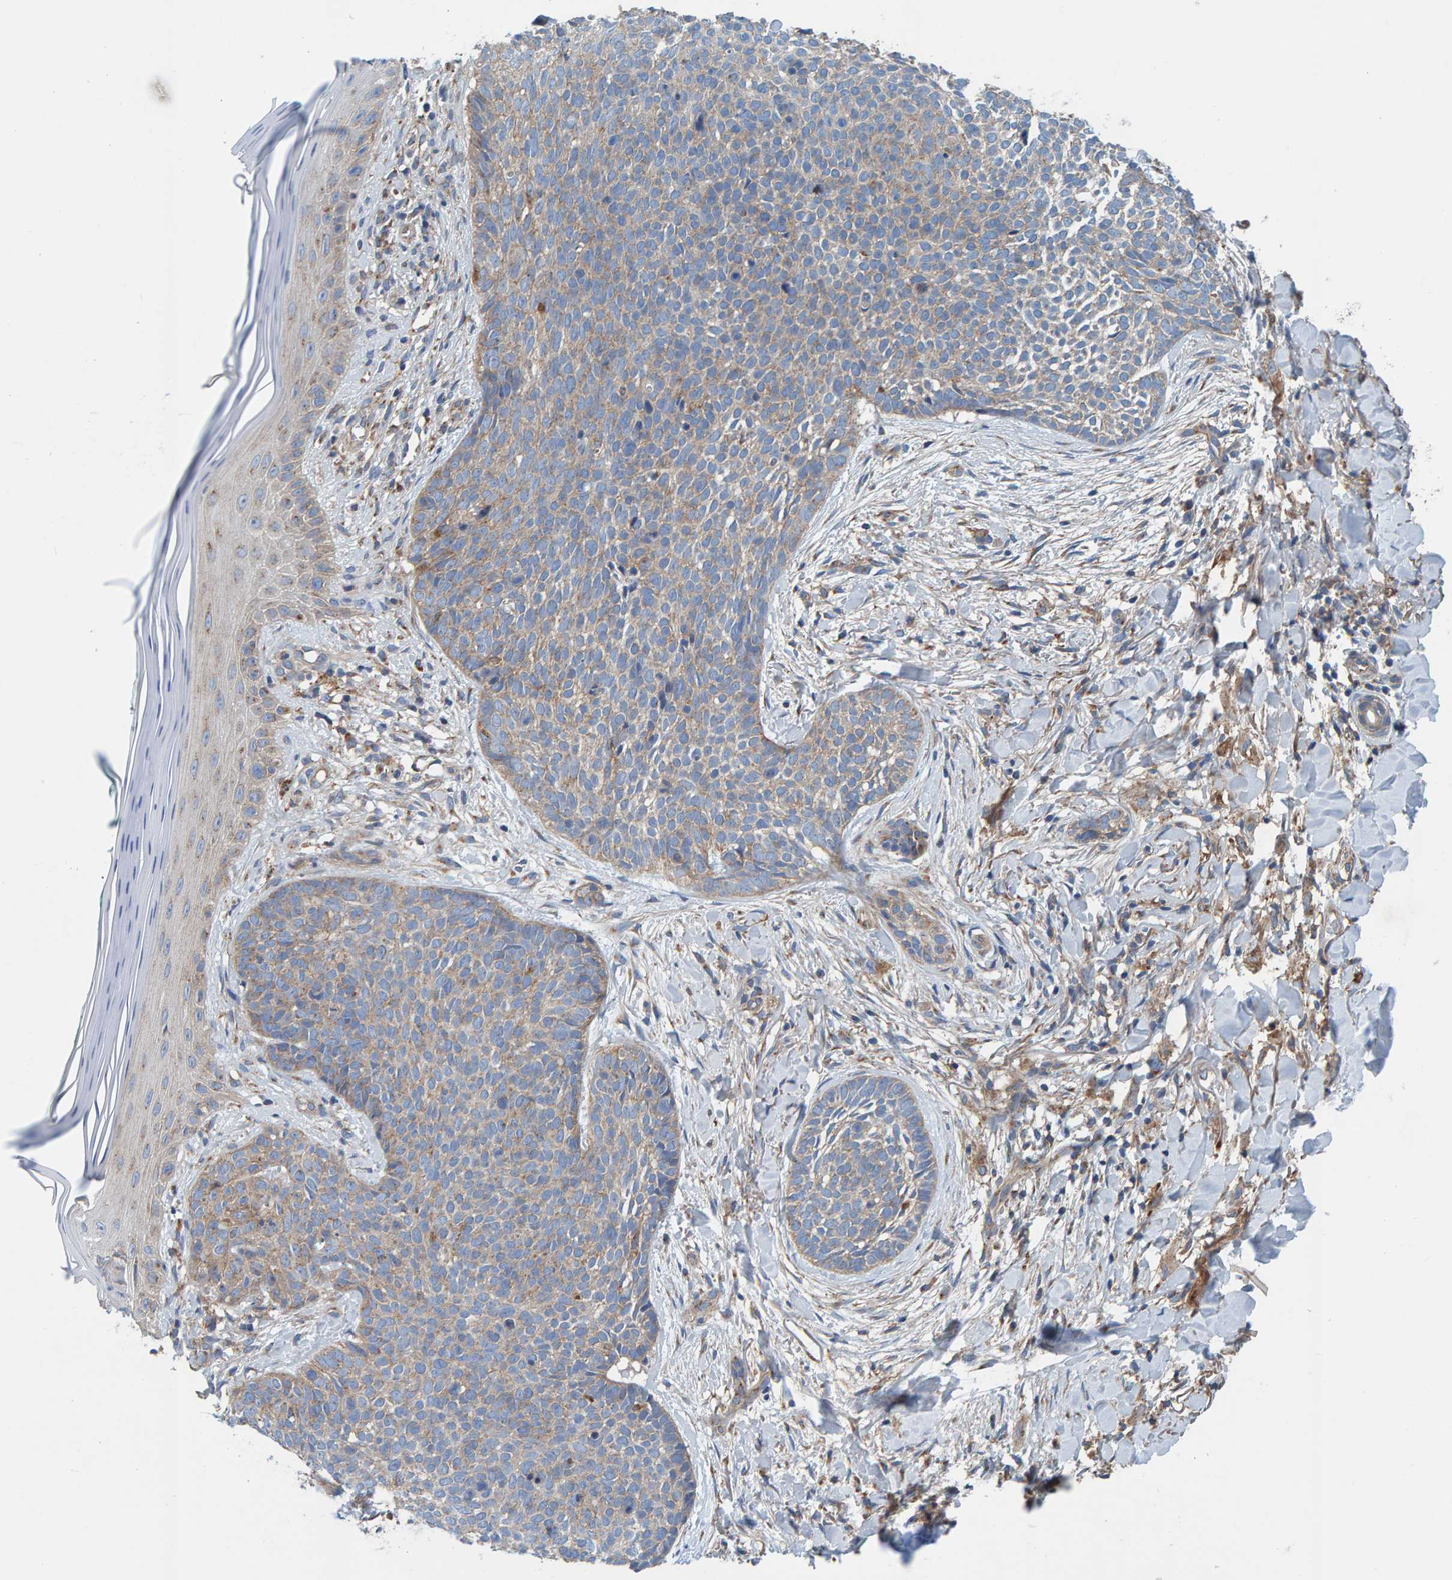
{"staining": {"intensity": "weak", "quantity": ">75%", "location": "cytoplasmic/membranous"}, "tissue": "skin cancer", "cell_type": "Tumor cells", "image_type": "cancer", "snomed": [{"axis": "morphology", "description": "Normal tissue, NOS"}, {"axis": "morphology", "description": "Basal cell carcinoma"}, {"axis": "topography", "description": "Skin"}], "caption": "This image shows immunohistochemistry staining of skin cancer, with low weak cytoplasmic/membranous expression in approximately >75% of tumor cells.", "gene": "MKLN1", "patient": {"sex": "male", "age": 67}}